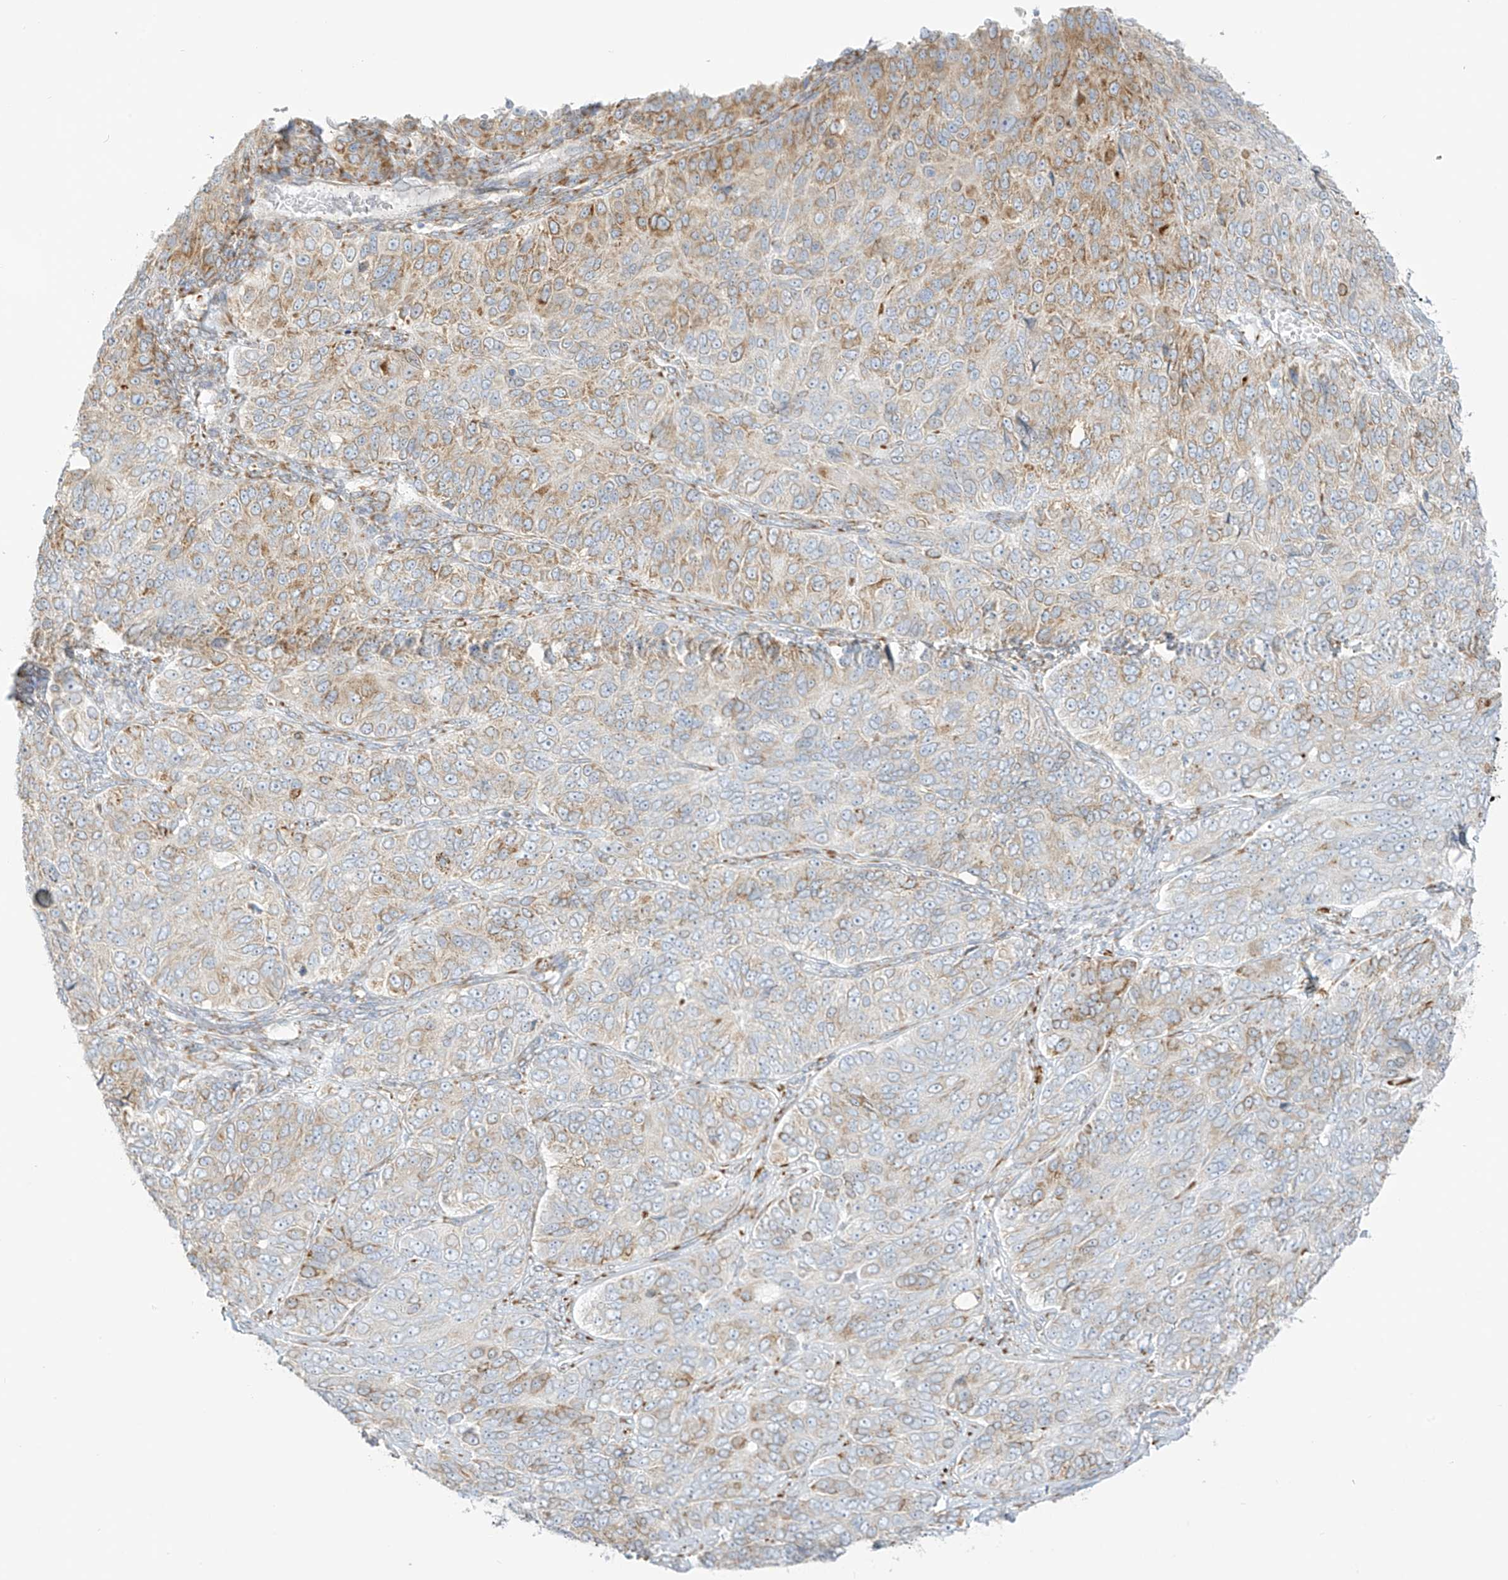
{"staining": {"intensity": "weak", "quantity": "<25%", "location": "cytoplasmic/membranous"}, "tissue": "ovarian cancer", "cell_type": "Tumor cells", "image_type": "cancer", "snomed": [{"axis": "morphology", "description": "Carcinoma, endometroid"}, {"axis": "topography", "description": "Ovary"}], "caption": "This is a photomicrograph of immunohistochemistry staining of ovarian cancer, which shows no staining in tumor cells. (DAB (3,3'-diaminobenzidine) immunohistochemistry (IHC), high magnification).", "gene": "LRRC59", "patient": {"sex": "female", "age": 51}}